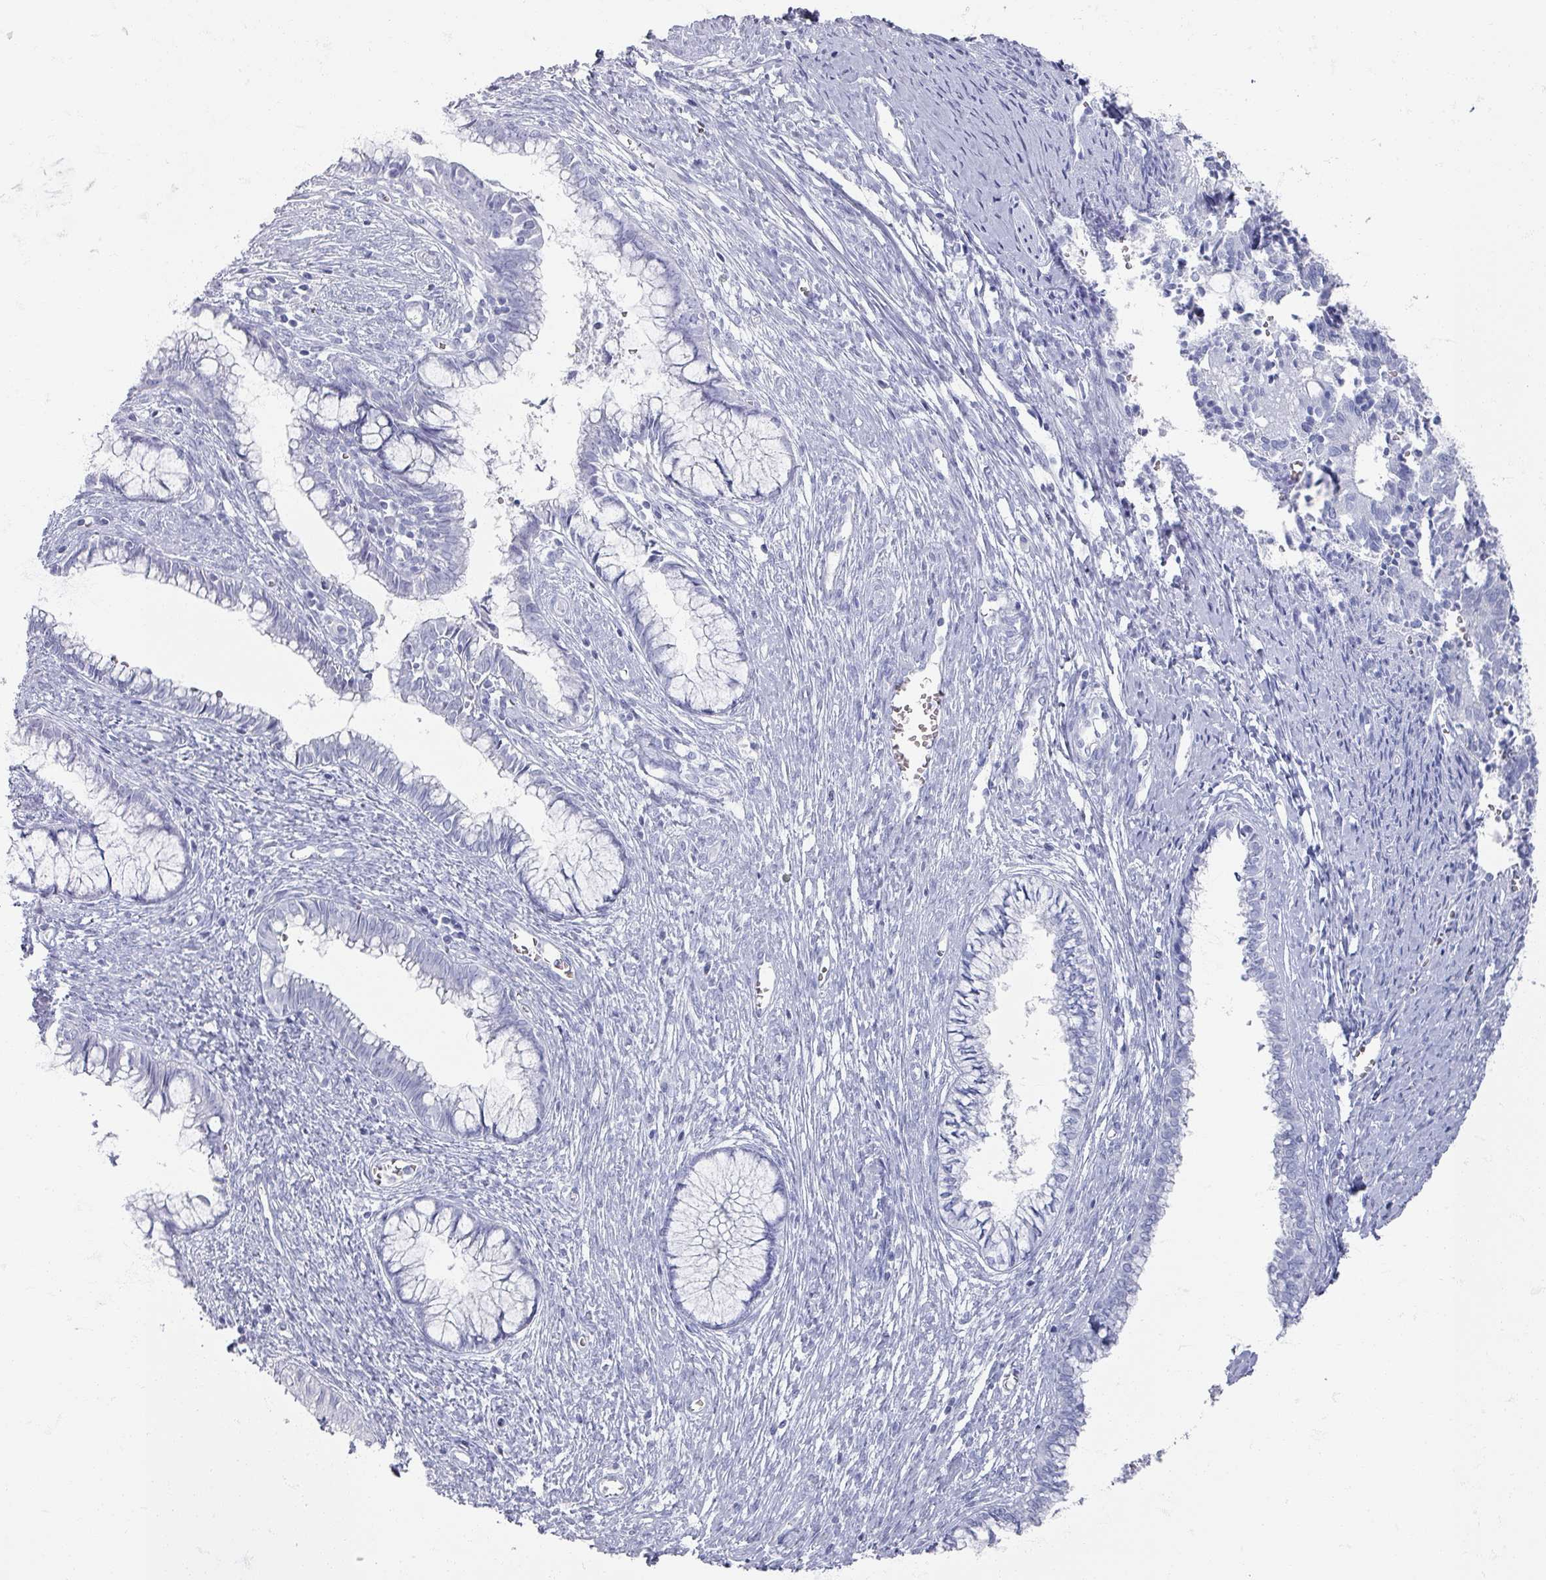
{"staining": {"intensity": "negative", "quantity": "none", "location": "none"}, "tissue": "cervical cancer", "cell_type": "Tumor cells", "image_type": "cancer", "snomed": [{"axis": "morphology", "description": "Adenocarcinoma, NOS"}, {"axis": "topography", "description": "Cervix"}], "caption": "There is no significant positivity in tumor cells of cervical cancer (adenocarcinoma). (Brightfield microscopy of DAB (3,3'-diaminobenzidine) immunohistochemistry at high magnification).", "gene": "OMG", "patient": {"sex": "female", "age": 44}}